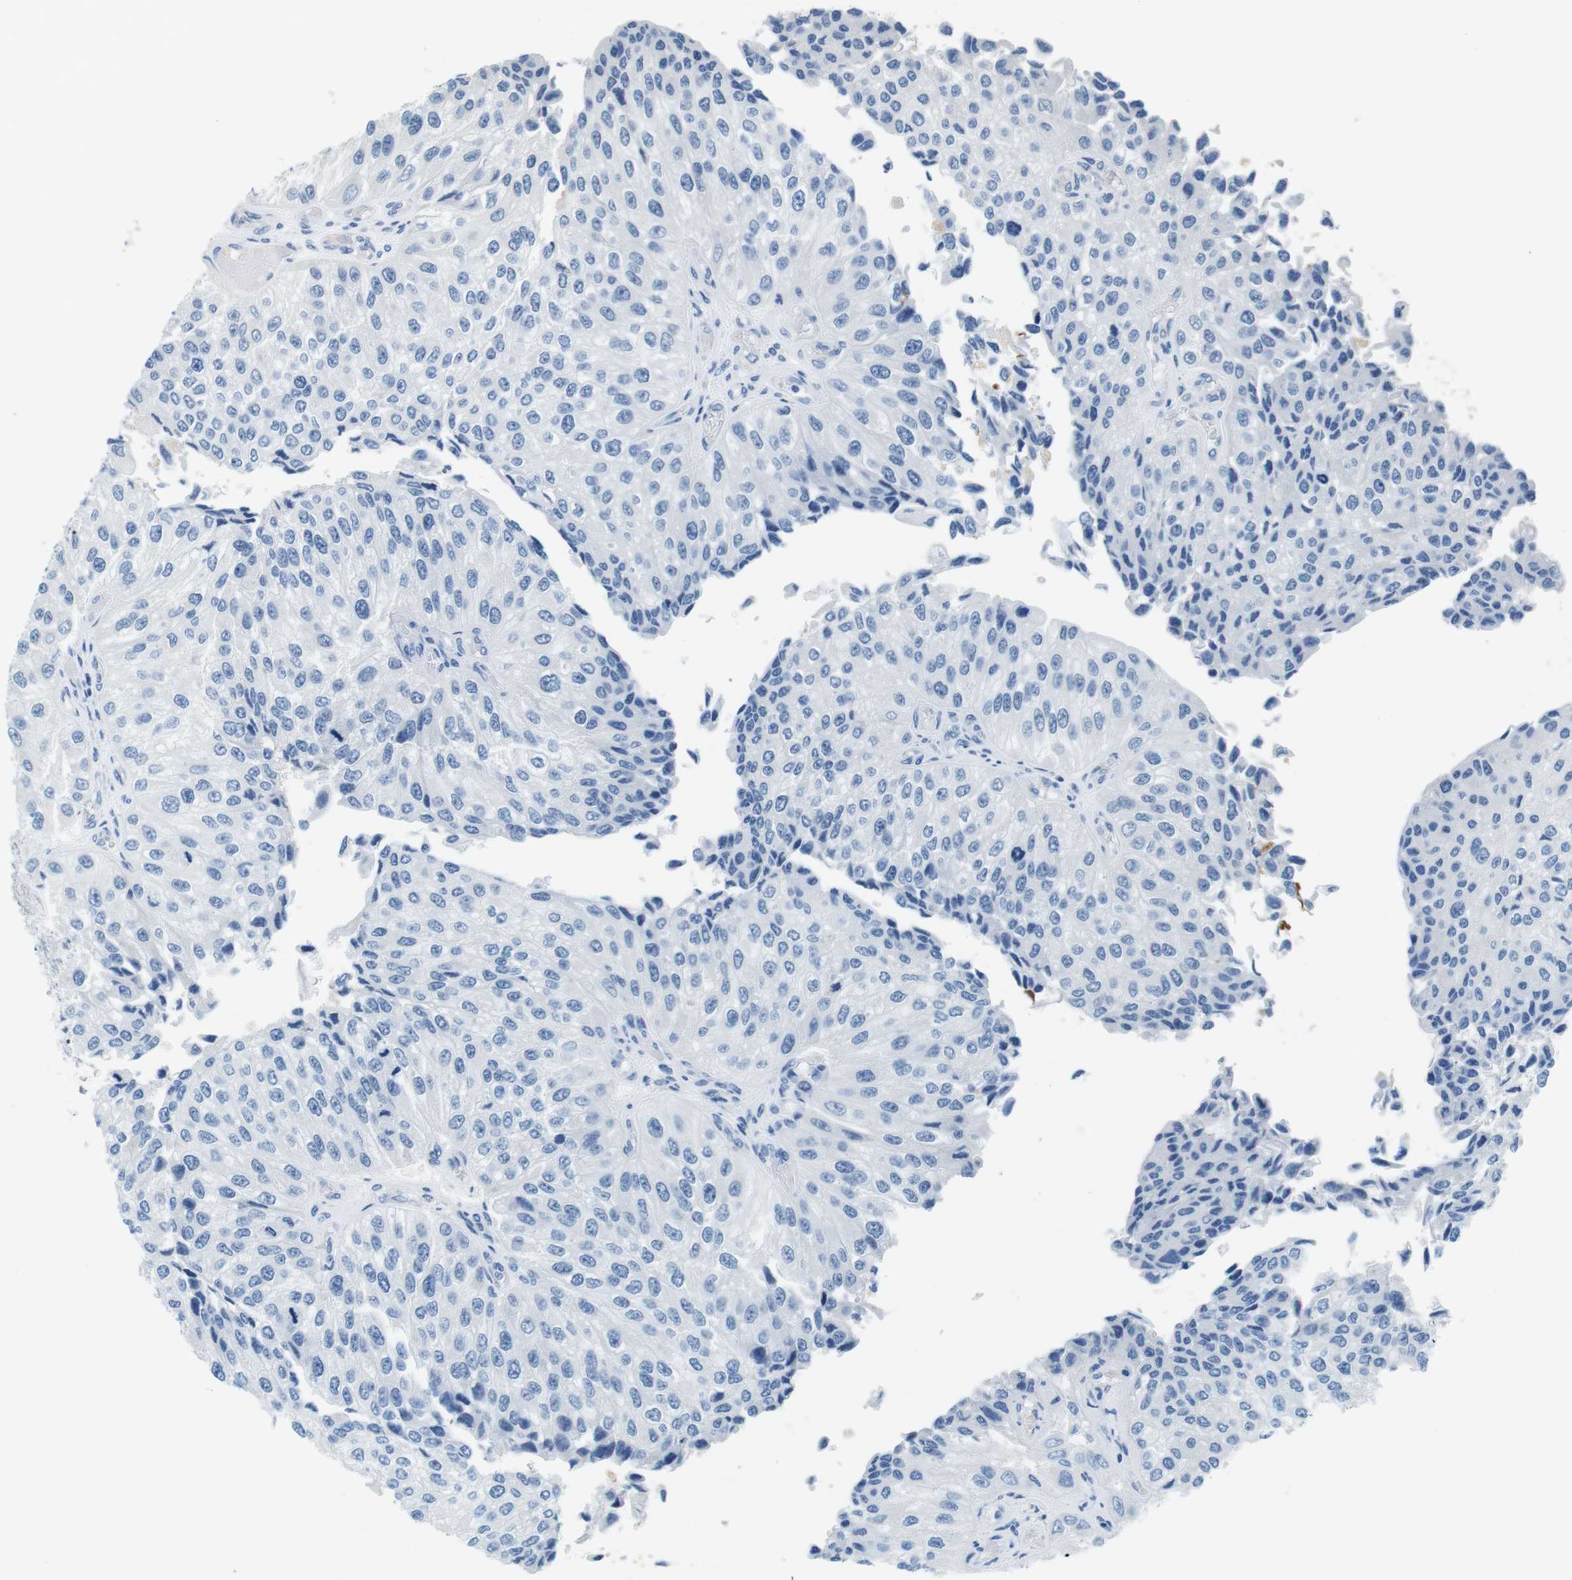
{"staining": {"intensity": "negative", "quantity": "none", "location": "none"}, "tissue": "urothelial cancer", "cell_type": "Tumor cells", "image_type": "cancer", "snomed": [{"axis": "morphology", "description": "Urothelial carcinoma, High grade"}, {"axis": "topography", "description": "Kidney"}, {"axis": "topography", "description": "Urinary bladder"}], "caption": "An immunohistochemistry (IHC) image of urothelial carcinoma (high-grade) is shown. There is no staining in tumor cells of urothelial carcinoma (high-grade).", "gene": "IGHD", "patient": {"sex": "male", "age": 77}}